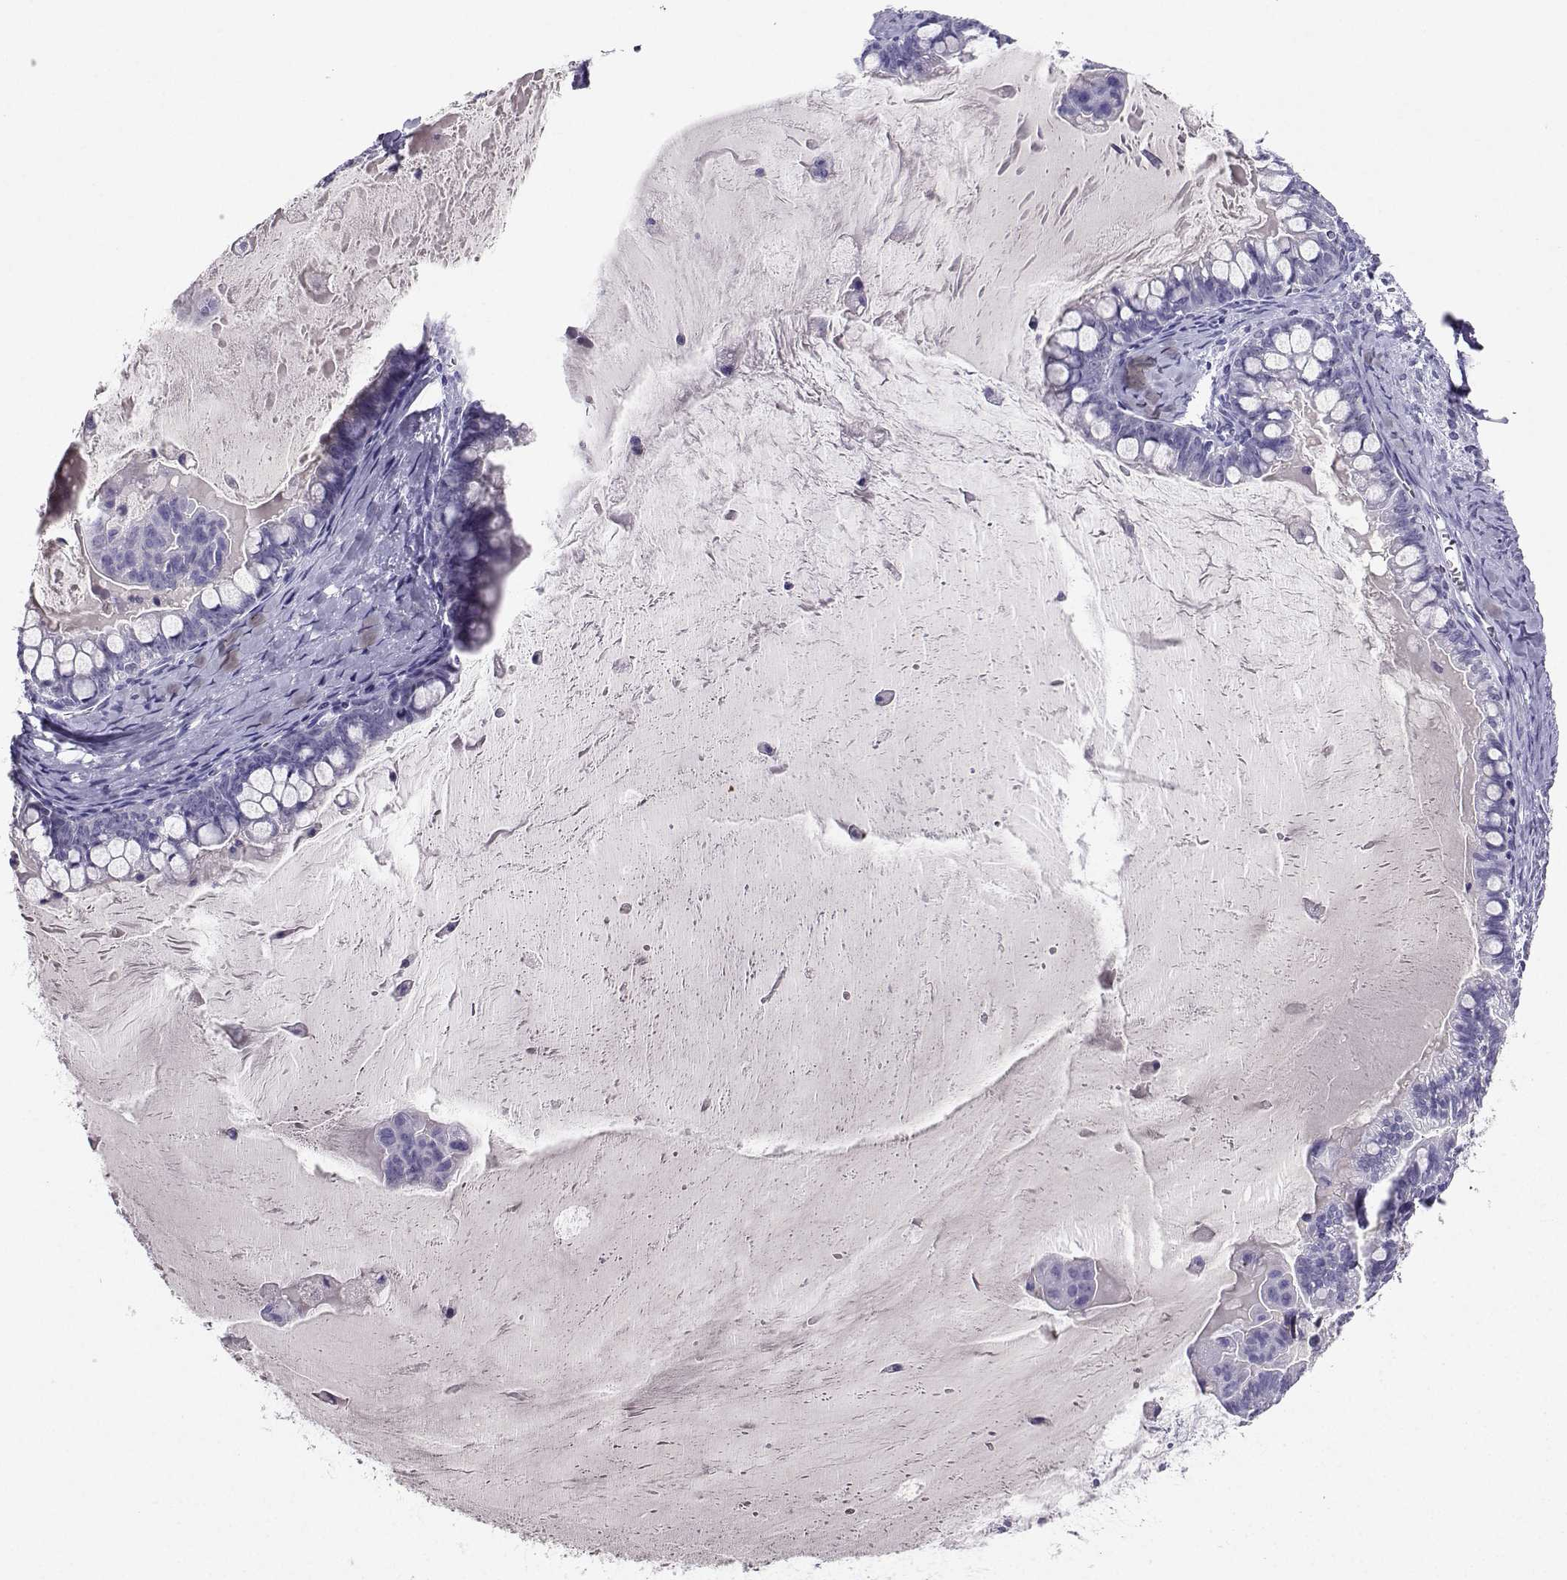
{"staining": {"intensity": "negative", "quantity": "none", "location": "none"}, "tissue": "ovarian cancer", "cell_type": "Tumor cells", "image_type": "cancer", "snomed": [{"axis": "morphology", "description": "Cystadenocarcinoma, mucinous, NOS"}, {"axis": "topography", "description": "Ovary"}], "caption": "Immunohistochemistry micrograph of neoplastic tissue: mucinous cystadenocarcinoma (ovarian) stained with DAB (3,3'-diaminobenzidine) reveals no significant protein staining in tumor cells.", "gene": "GRIK4", "patient": {"sex": "female", "age": 63}}